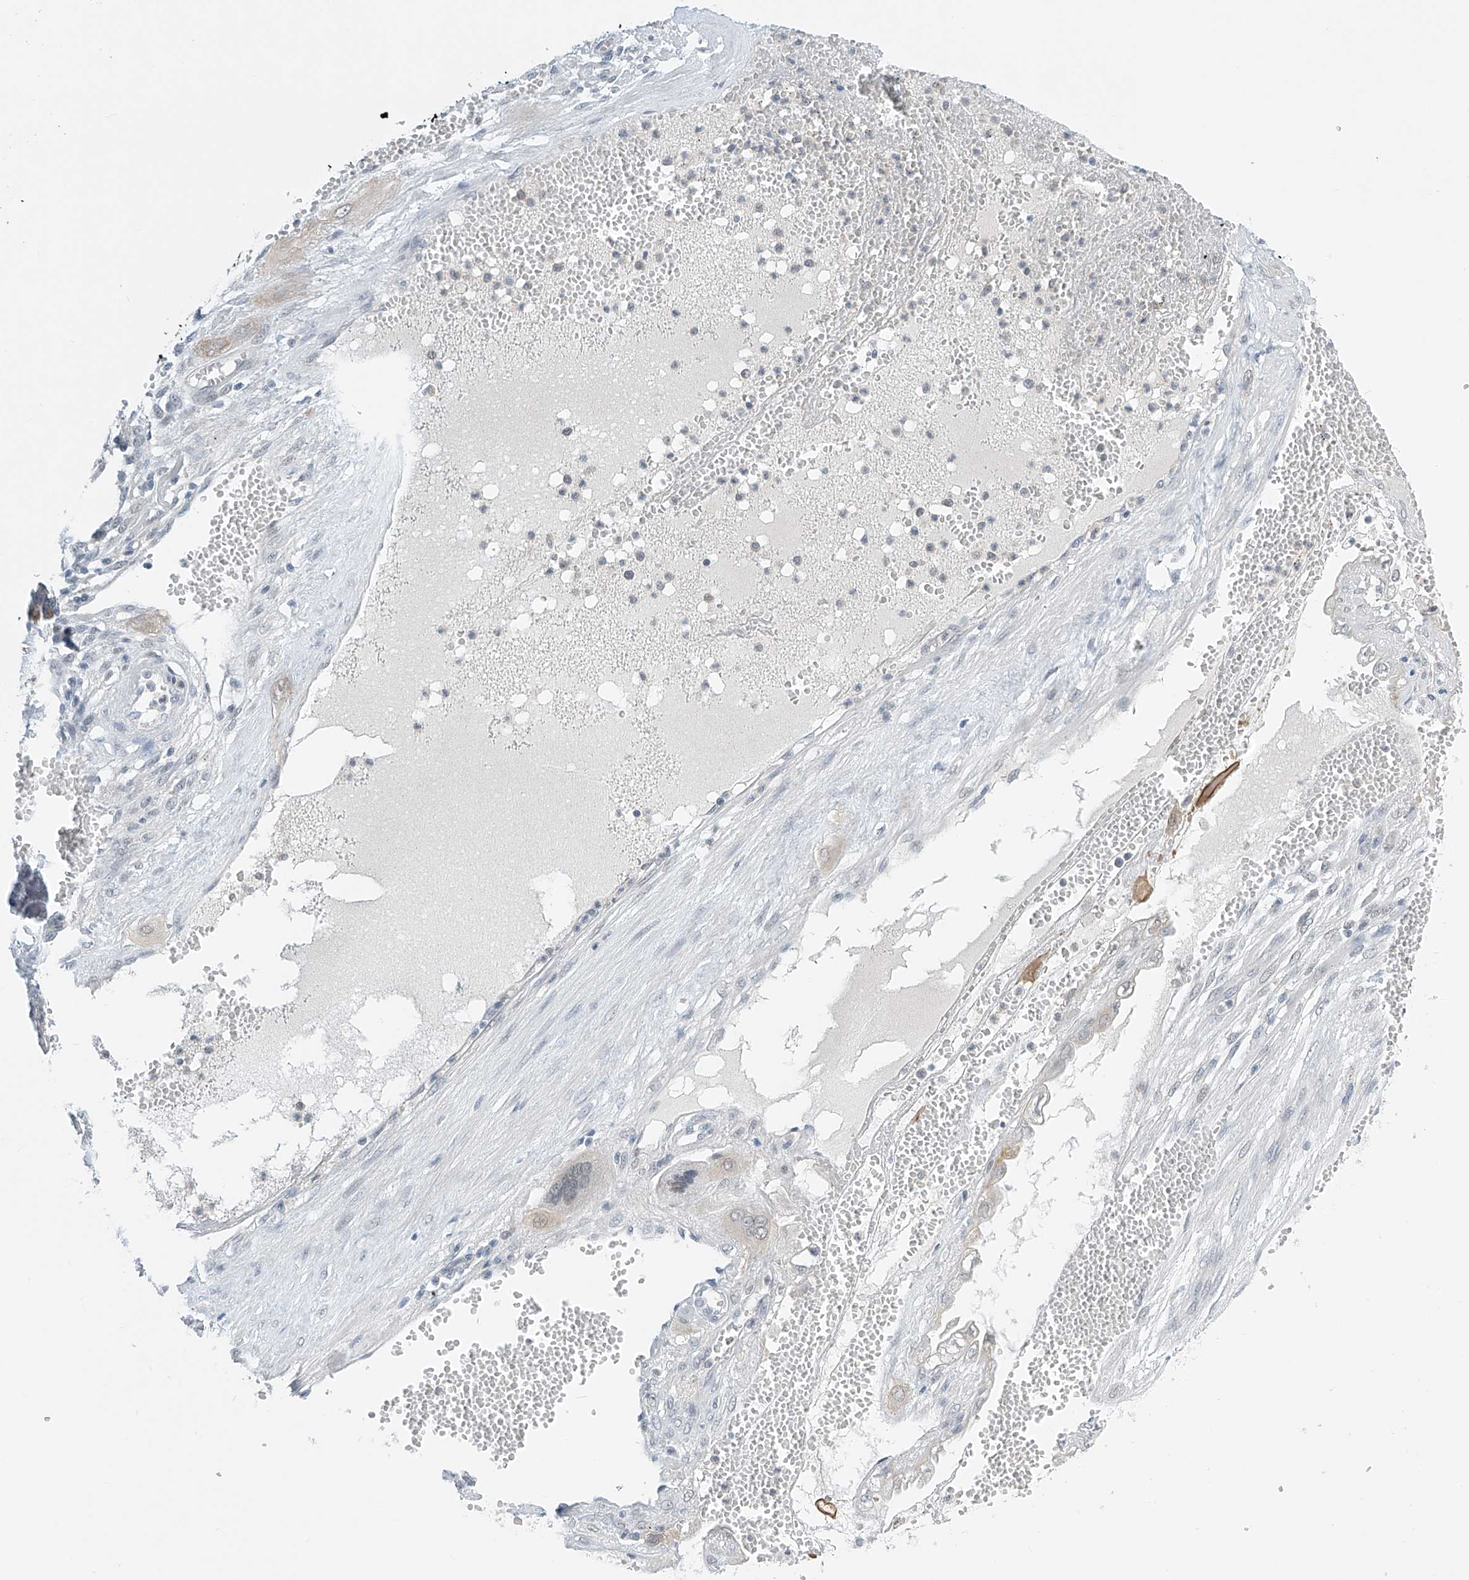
{"staining": {"intensity": "weak", "quantity": "<25%", "location": "cytoplasmic/membranous,nuclear"}, "tissue": "cervical cancer", "cell_type": "Tumor cells", "image_type": "cancer", "snomed": [{"axis": "morphology", "description": "Squamous cell carcinoma, NOS"}, {"axis": "topography", "description": "Cervix"}], "caption": "Tumor cells show no significant protein positivity in squamous cell carcinoma (cervical).", "gene": "APLF", "patient": {"sex": "female", "age": 34}}